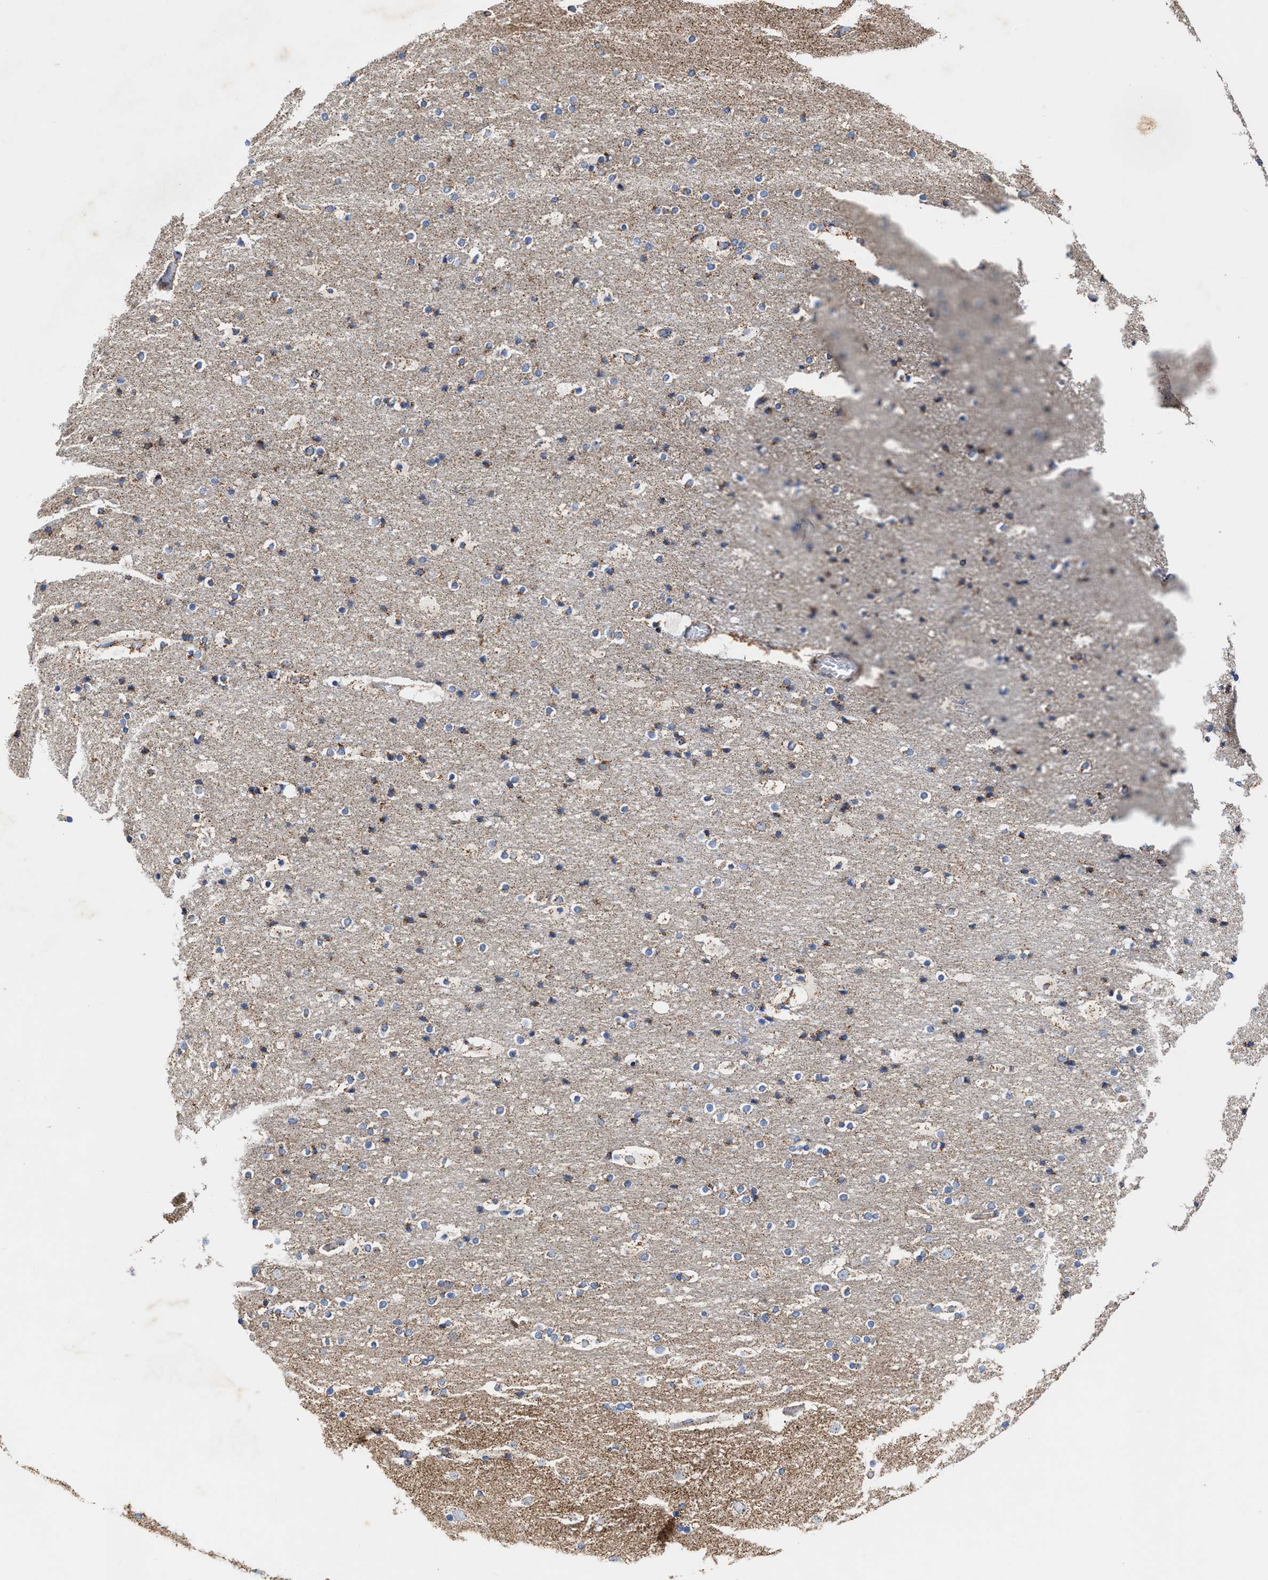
{"staining": {"intensity": "weak", "quantity": "25%-75%", "location": "cytoplasmic/membranous"}, "tissue": "cerebral cortex", "cell_type": "Endothelial cells", "image_type": "normal", "snomed": [{"axis": "morphology", "description": "Normal tissue, NOS"}, {"axis": "topography", "description": "Cerebral cortex"}], "caption": "Protein expression analysis of normal cerebral cortex displays weak cytoplasmic/membranous positivity in approximately 25%-75% of endothelial cells. The staining is performed using DAB (3,3'-diaminobenzidine) brown chromogen to label protein expression. The nuclei are counter-stained blue using hematoxylin.", "gene": "MECR", "patient": {"sex": "male", "age": 57}}